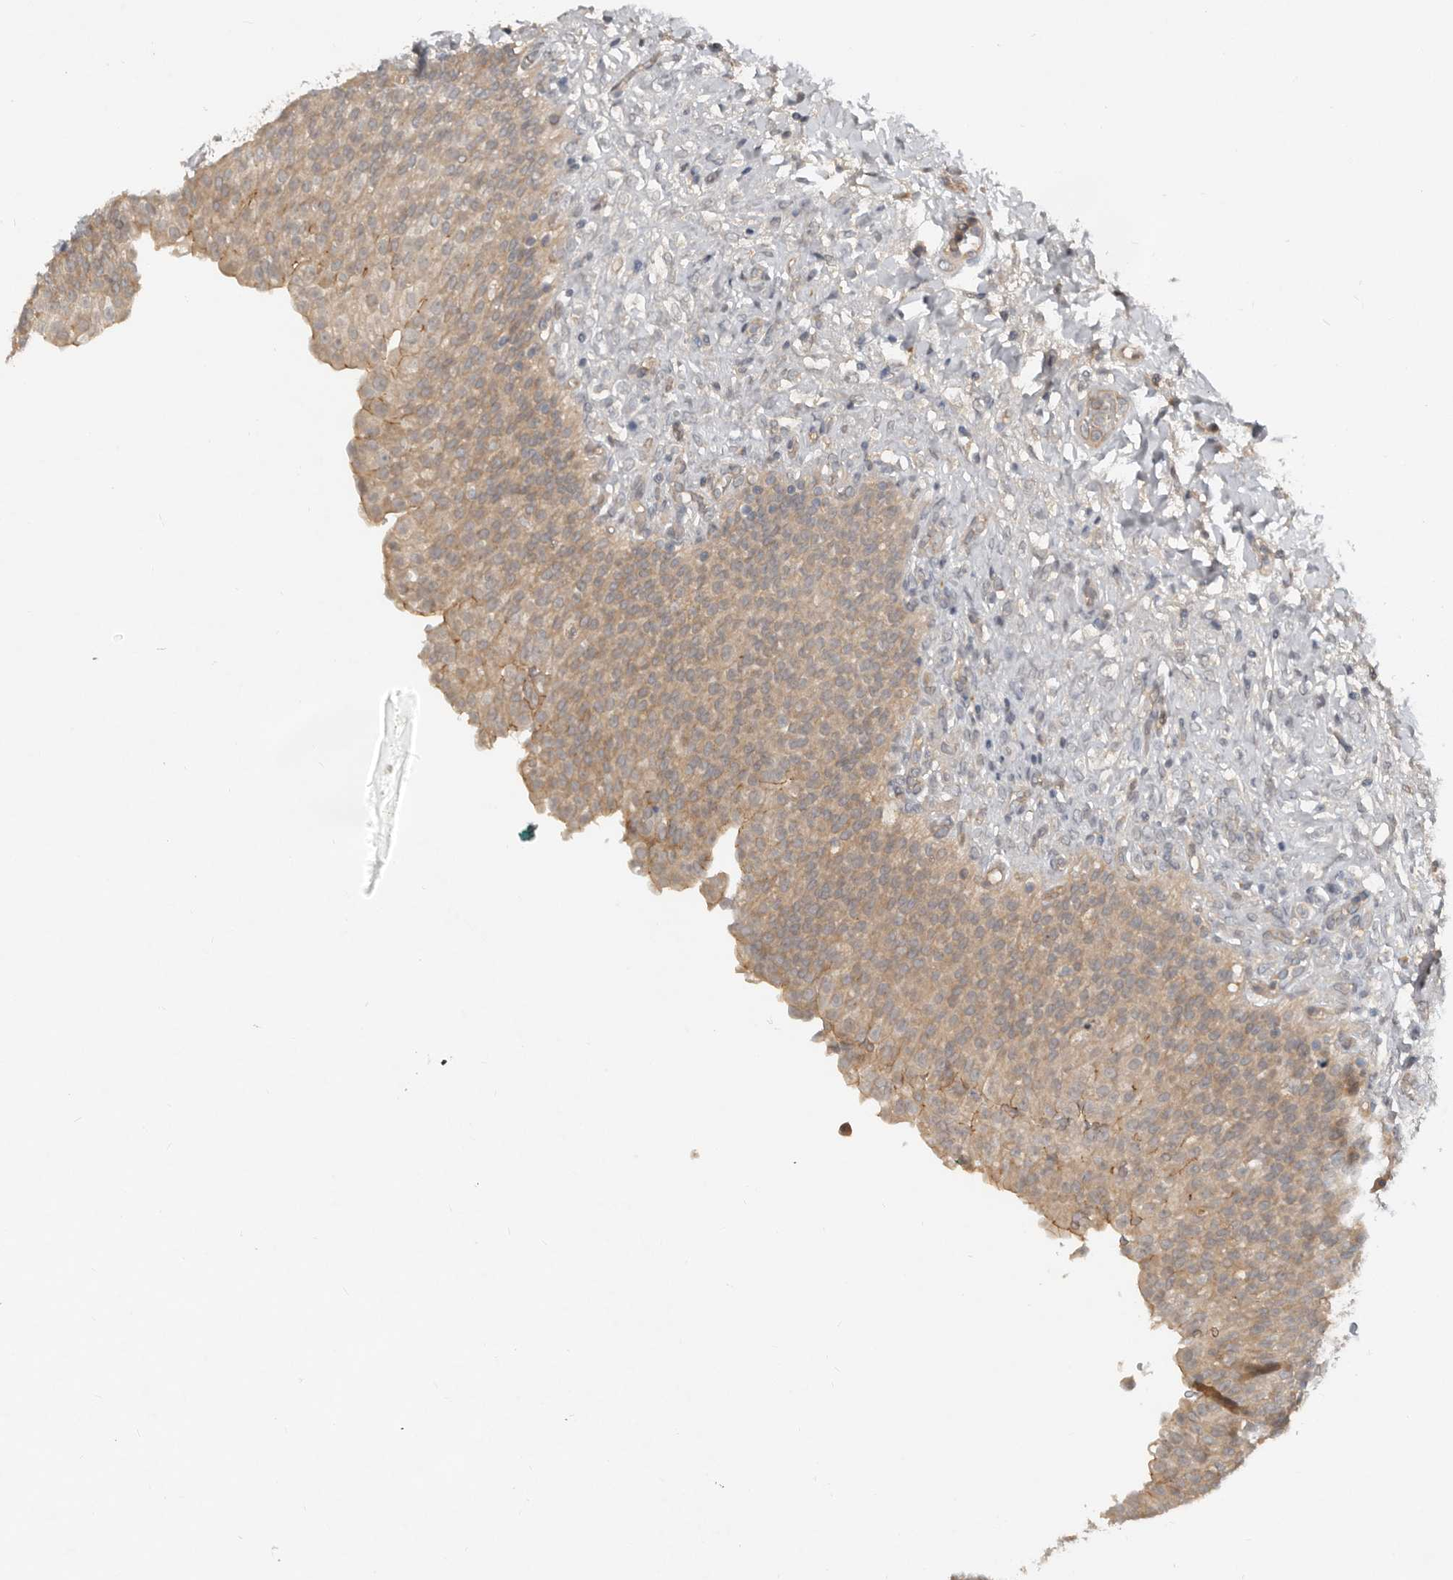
{"staining": {"intensity": "moderate", "quantity": "25%-75%", "location": "cytoplasmic/membranous"}, "tissue": "urinary bladder", "cell_type": "Urothelial cells", "image_type": "normal", "snomed": [{"axis": "morphology", "description": "Urothelial carcinoma, High grade"}, {"axis": "topography", "description": "Urinary bladder"}], "caption": "IHC photomicrograph of benign urinary bladder: urinary bladder stained using immunohistochemistry (IHC) displays medium levels of moderate protein expression localized specifically in the cytoplasmic/membranous of urothelial cells, appearing as a cytoplasmic/membranous brown color.", "gene": "TEAD3", "patient": {"sex": "male", "age": 46}}